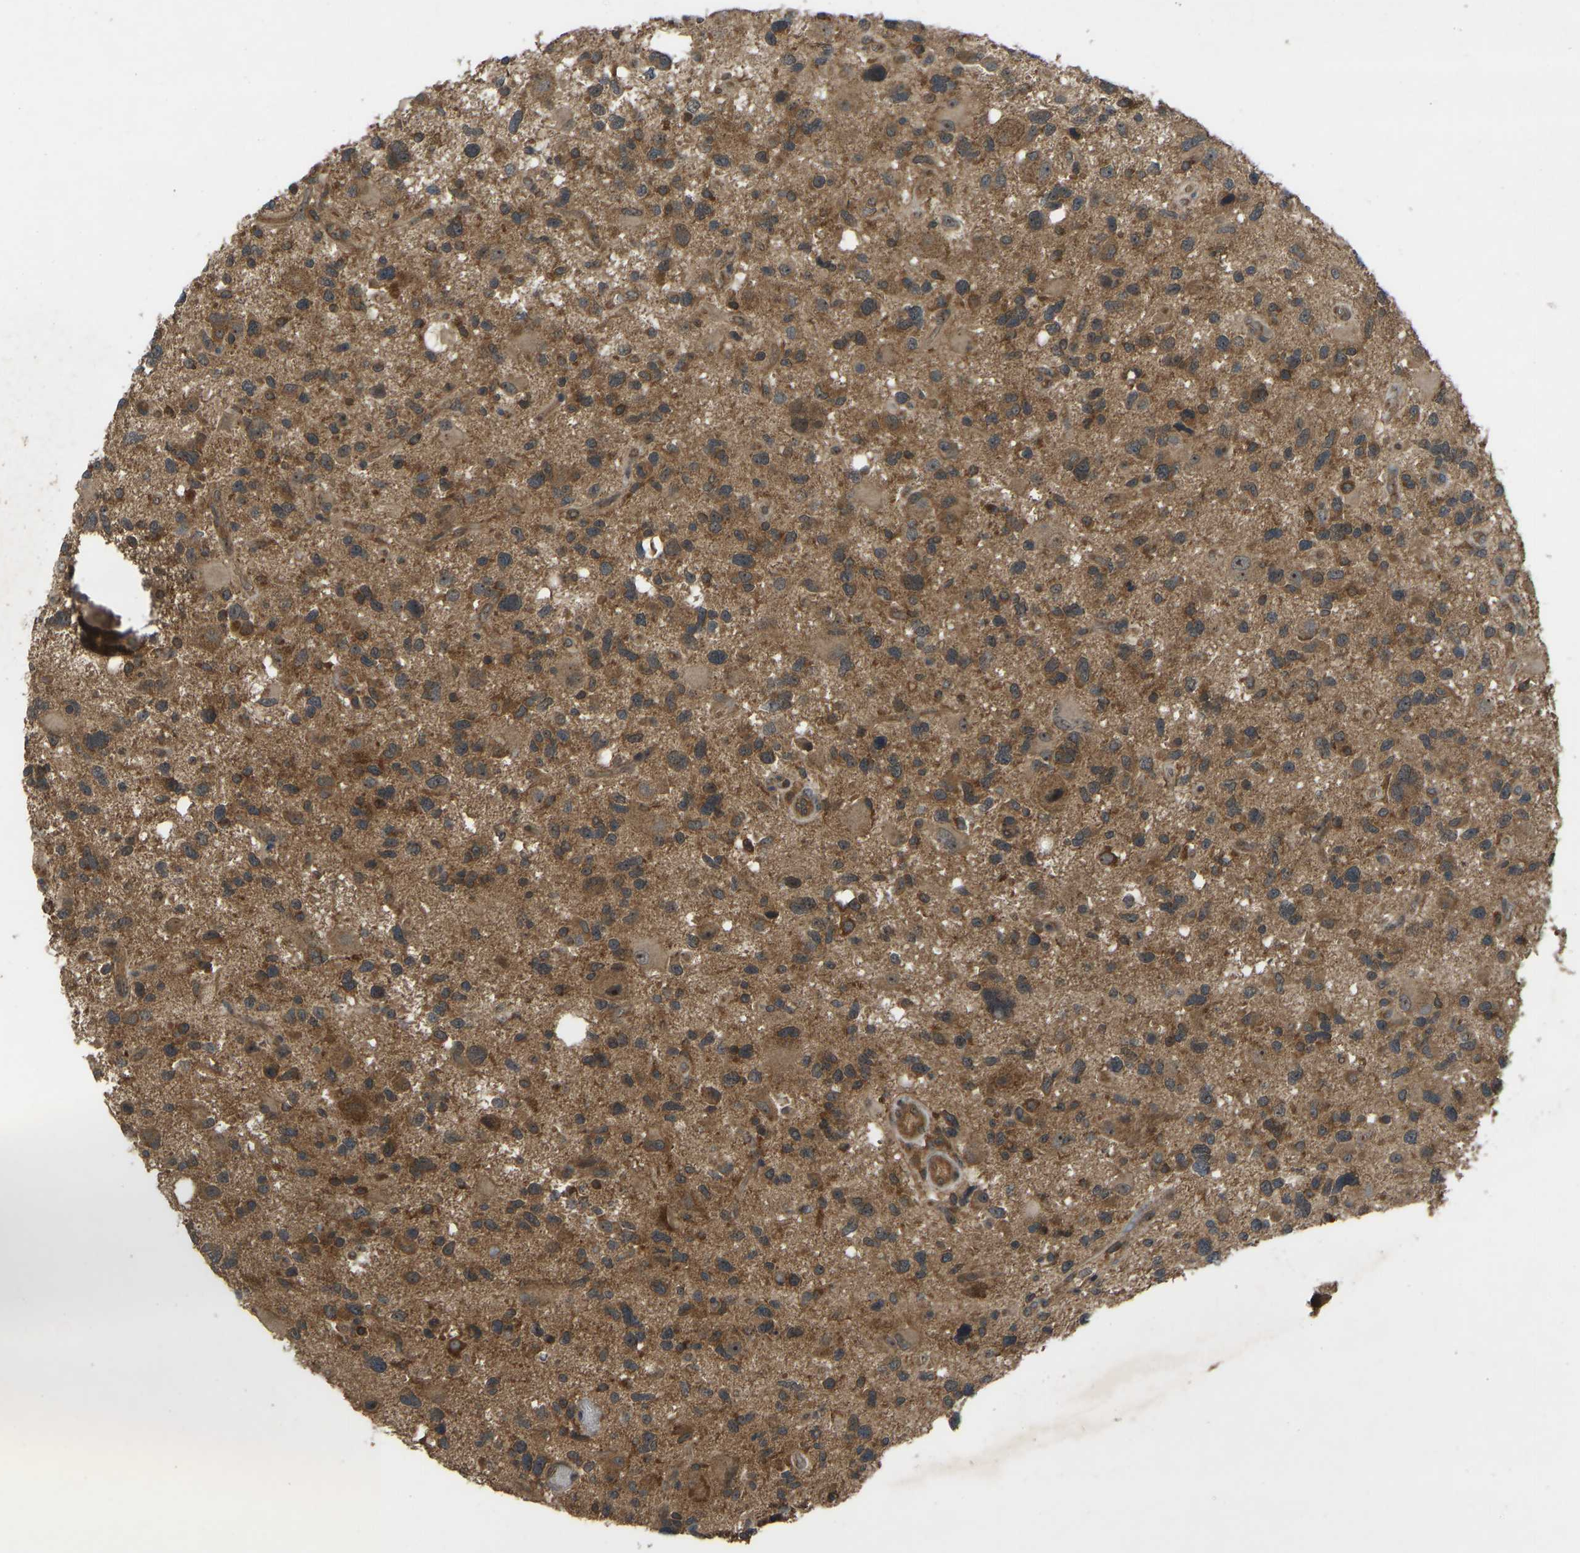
{"staining": {"intensity": "moderate", "quantity": ">75%", "location": "cytoplasmic/membranous"}, "tissue": "glioma", "cell_type": "Tumor cells", "image_type": "cancer", "snomed": [{"axis": "morphology", "description": "Glioma, malignant, High grade"}, {"axis": "topography", "description": "Brain"}], "caption": "A brown stain labels moderate cytoplasmic/membranous staining of a protein in glioma tumor cells. Ihc stains the protein in brown and the nuclei are stained blue.", "gene": "ZNF71", "patient": {"sex": "male", "age": 33}}